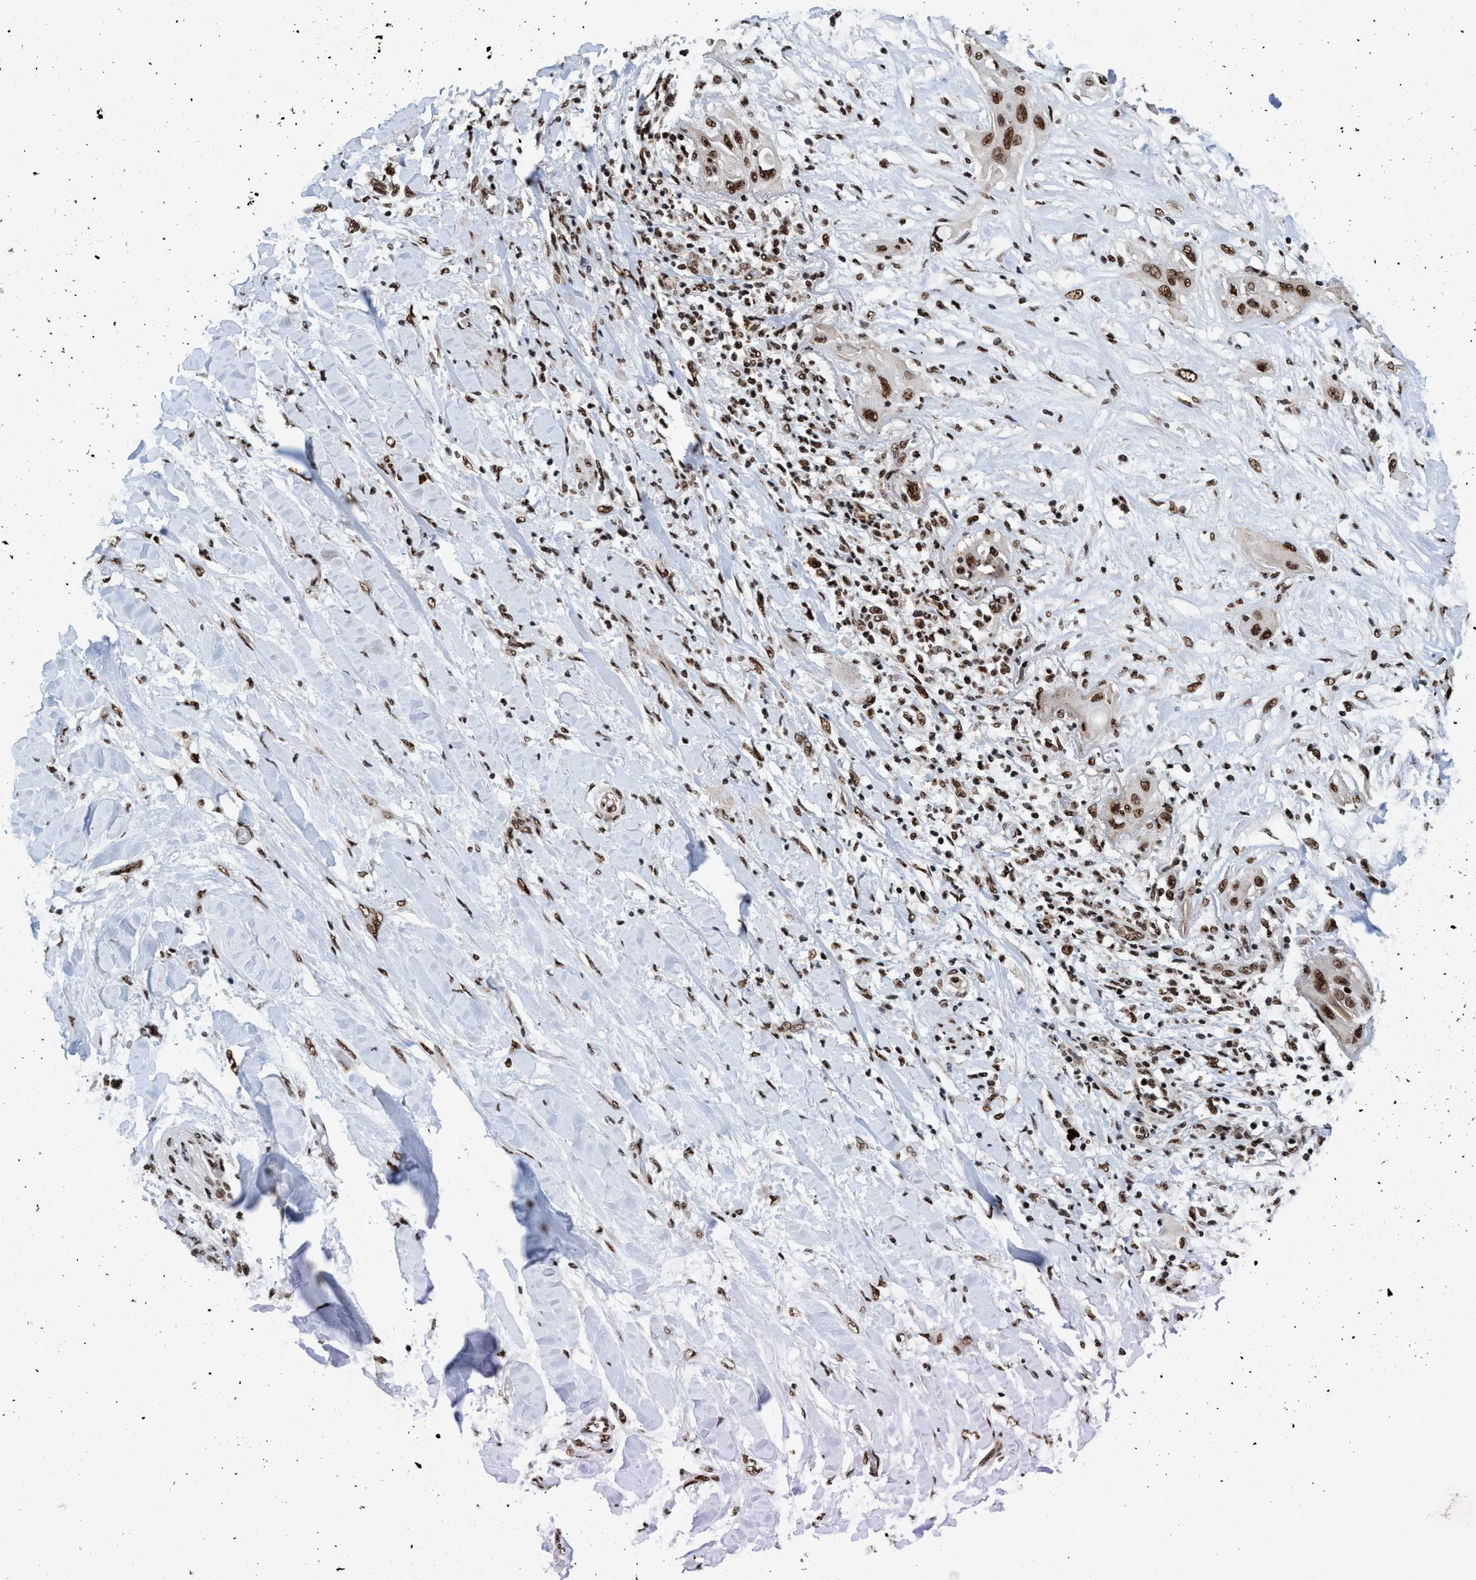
{"staining": {"intensity": "moderate", "quantity": ">75%", "location": "nuclear"}, "tissue": "lung cancer", "cell_type": "Tumor cells", "image_type": "cancer", "snomed": [{"axis": "morphology", "description": "Squamous cell carcinoma, NOS"}, {"axis": "topography", "description": "Lung"}], "caption": "A photomicrograph of lung cancer stained for a protein exhibits moderate nuclear brown staining in tumor cells.", "gene": "TOPBP1", "patient": {"sex": "female", "age": 47}}